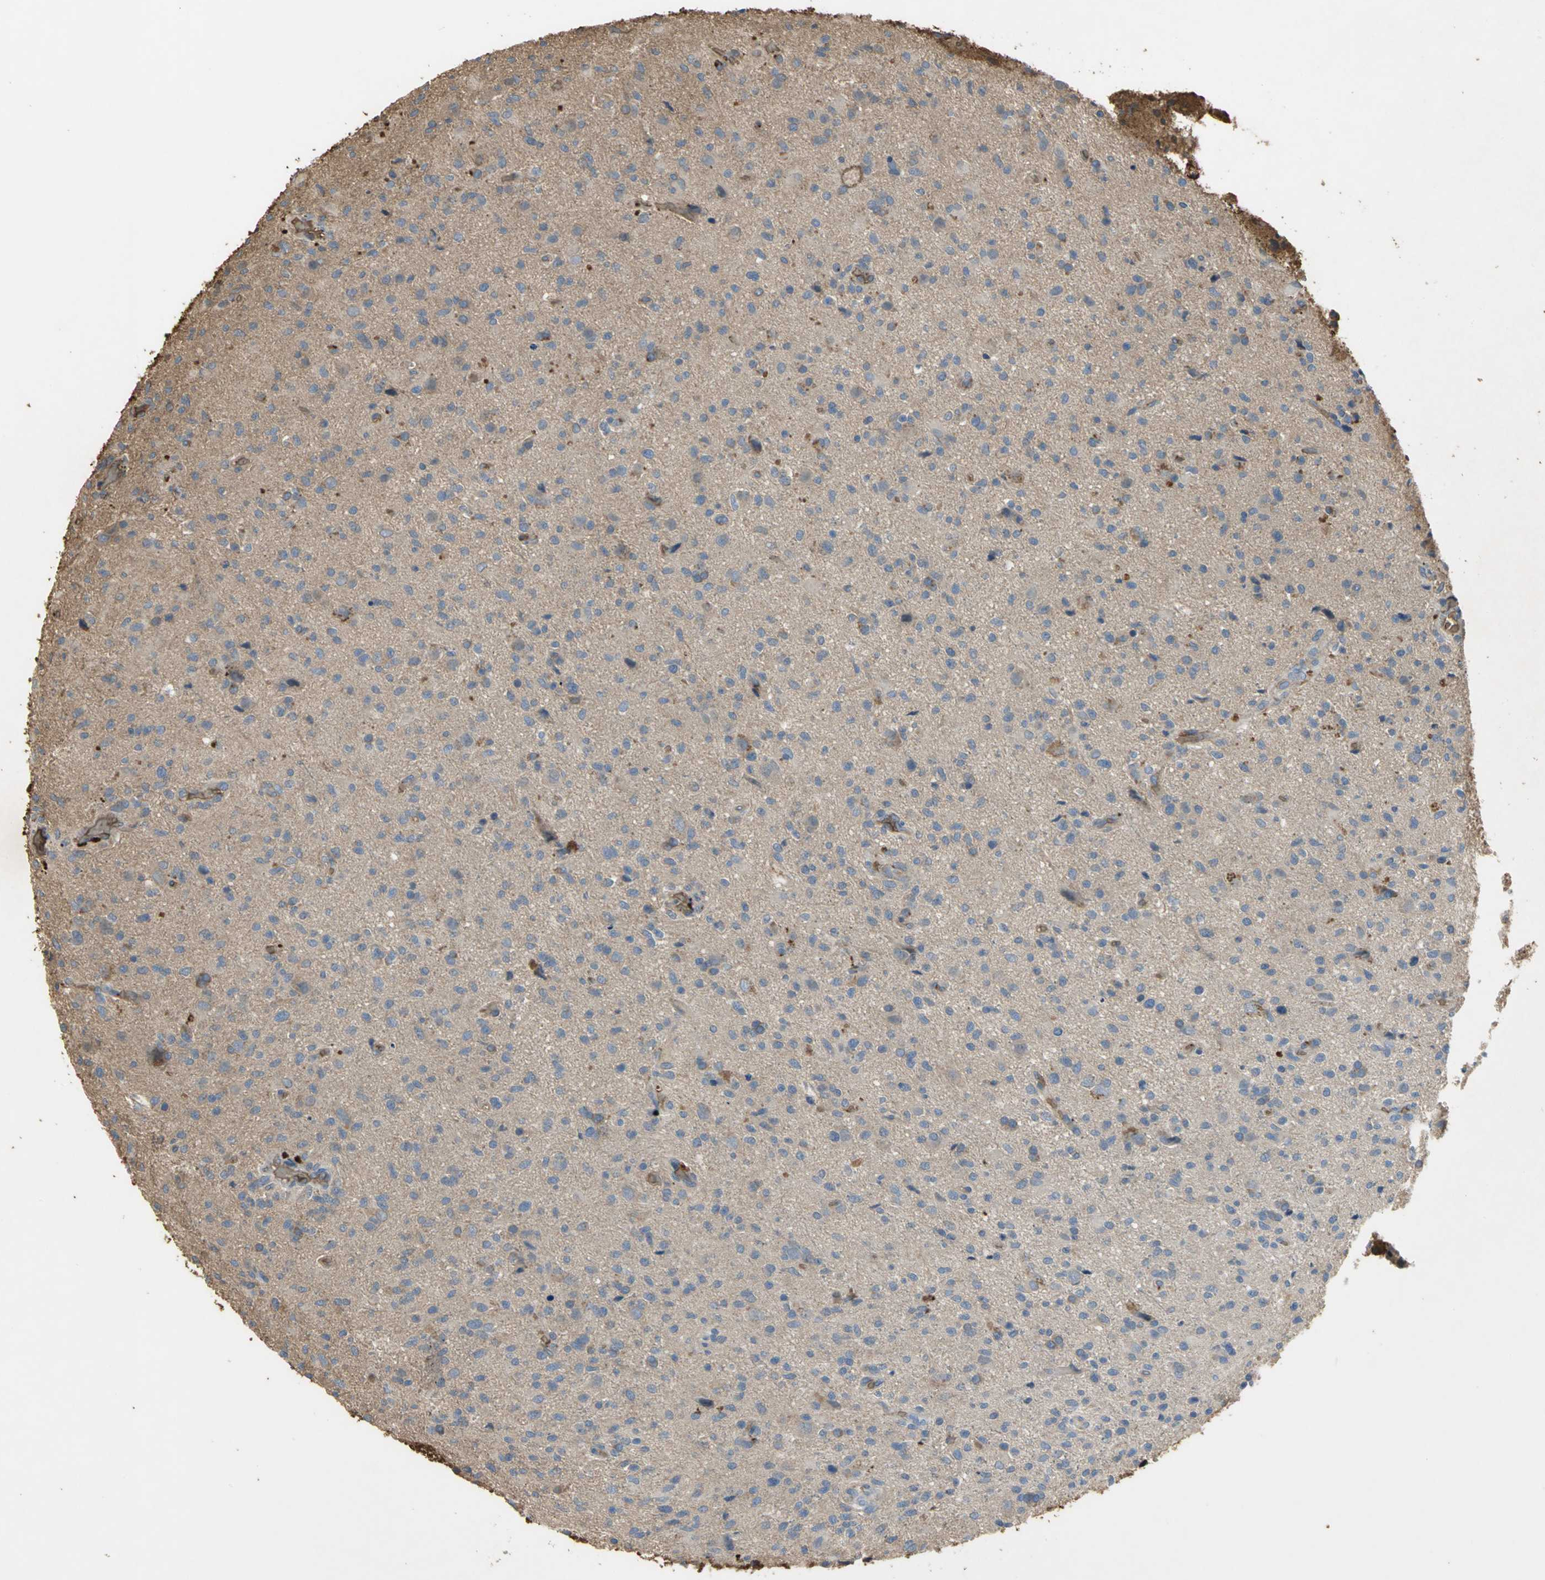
{"staining": {"intensity": "strong", "quantity": ">75%", "location": "cytoplasmic/membranous"}, "tissue": "glioma", "cell_type": "Tumor cells", "image_type": "cancer", "snomed": [{"axis": "morphology", "description": "Glioma, malignant, High grade"}, {"axis": "topography", "description": "Brain"}], "caption": "The photomicrograph exhibits a brown stain indicating the presence of a protein in the cytoplasmic/membranous of tumor cells in malignant glioma (high-grade).", "gene": "TREM1", "patient": {"sex": "male", "age": 71}}